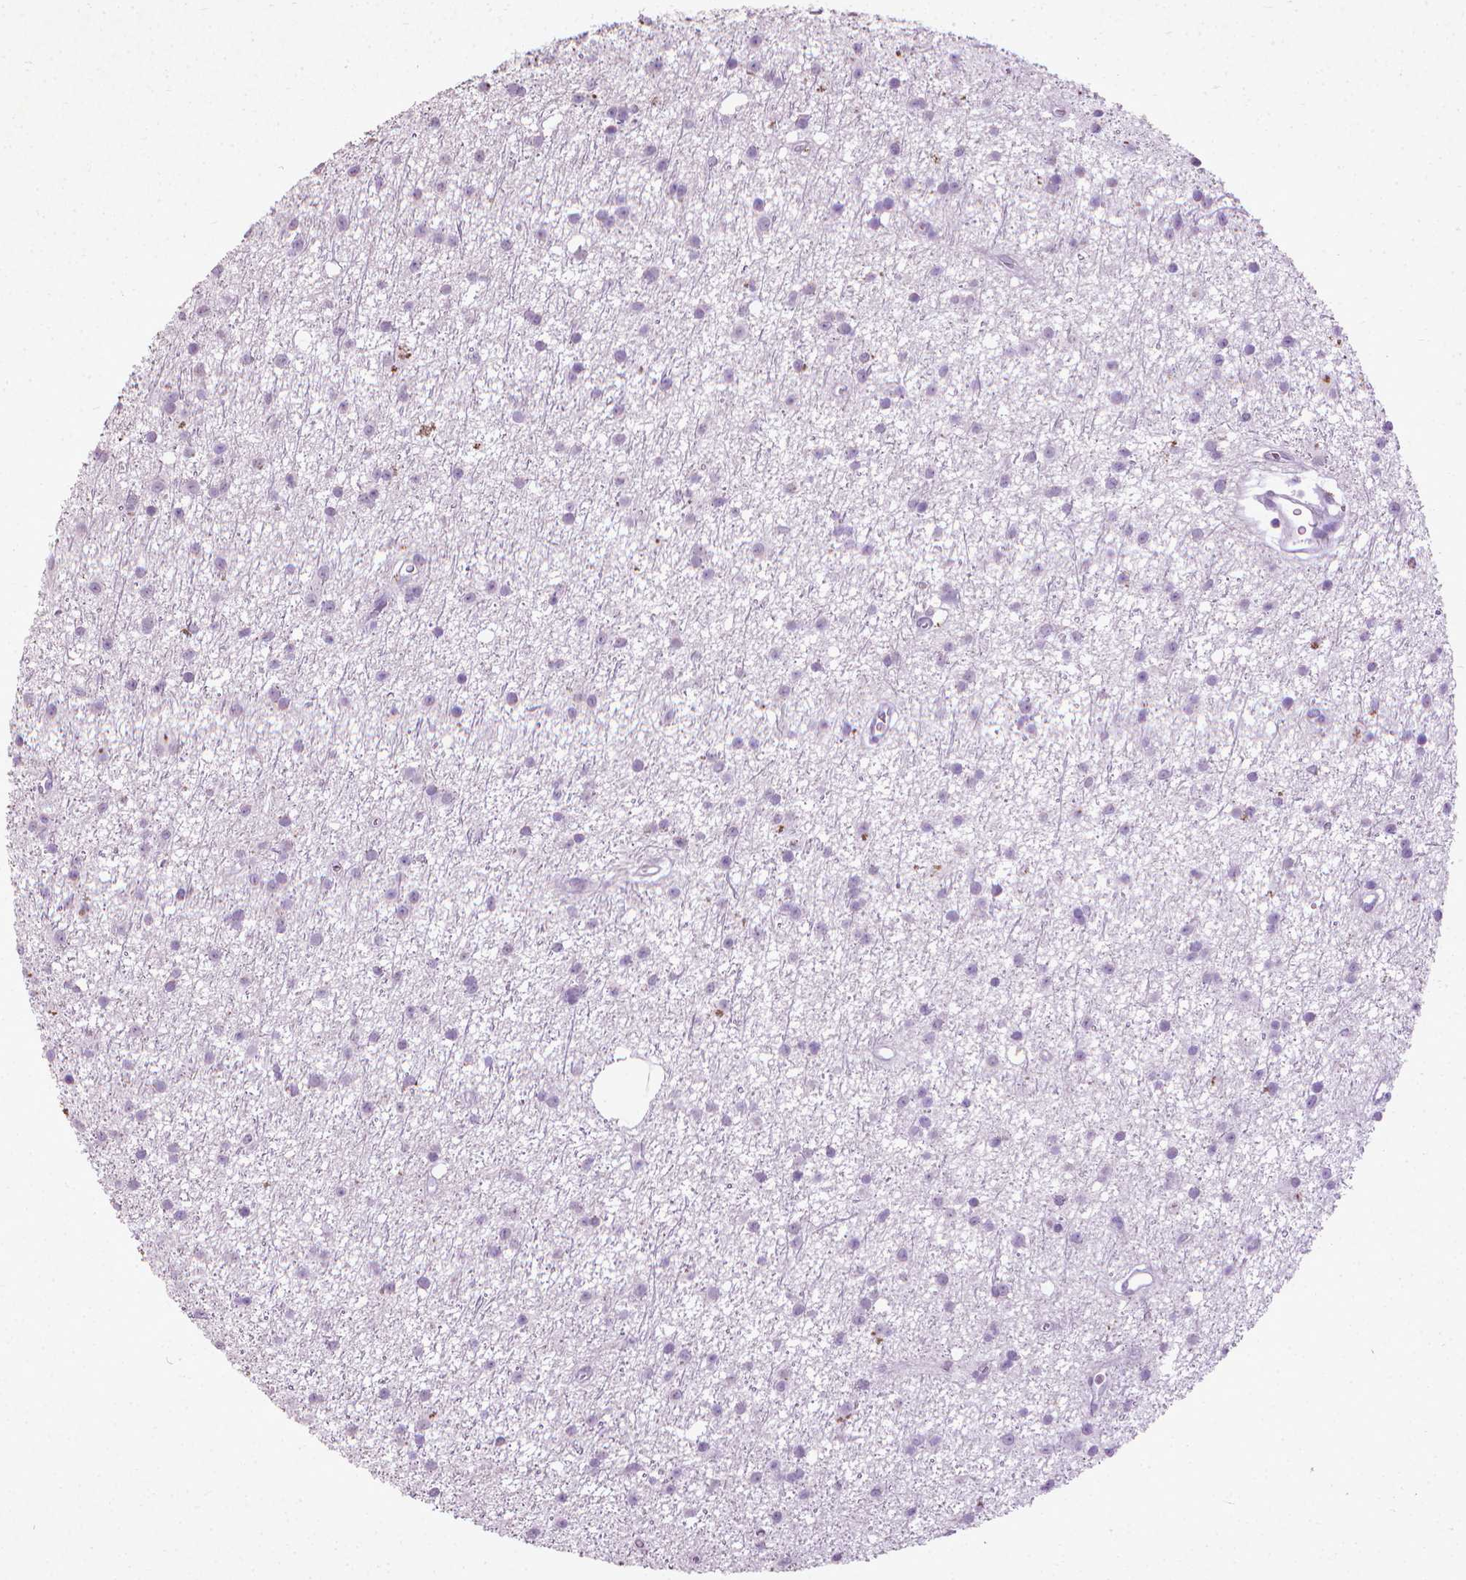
{"staining": {"intensity": "negative", "quantity": "none", "location": "none"}, "tissue": "glioma", "cell_type": "Tumor cells", "image_type": "cancer", "snomed": [{"axis": "morphology", "description": "Glioma, malignant, Low grade"}, {"axis": "topography", "description": "Brain"}], "caption": "Immunohistochemical staining of human glioma reveals no significant staining in tumor cells.", "gene": "KRT5", "patient": {"sex": "male", "age": 27}}